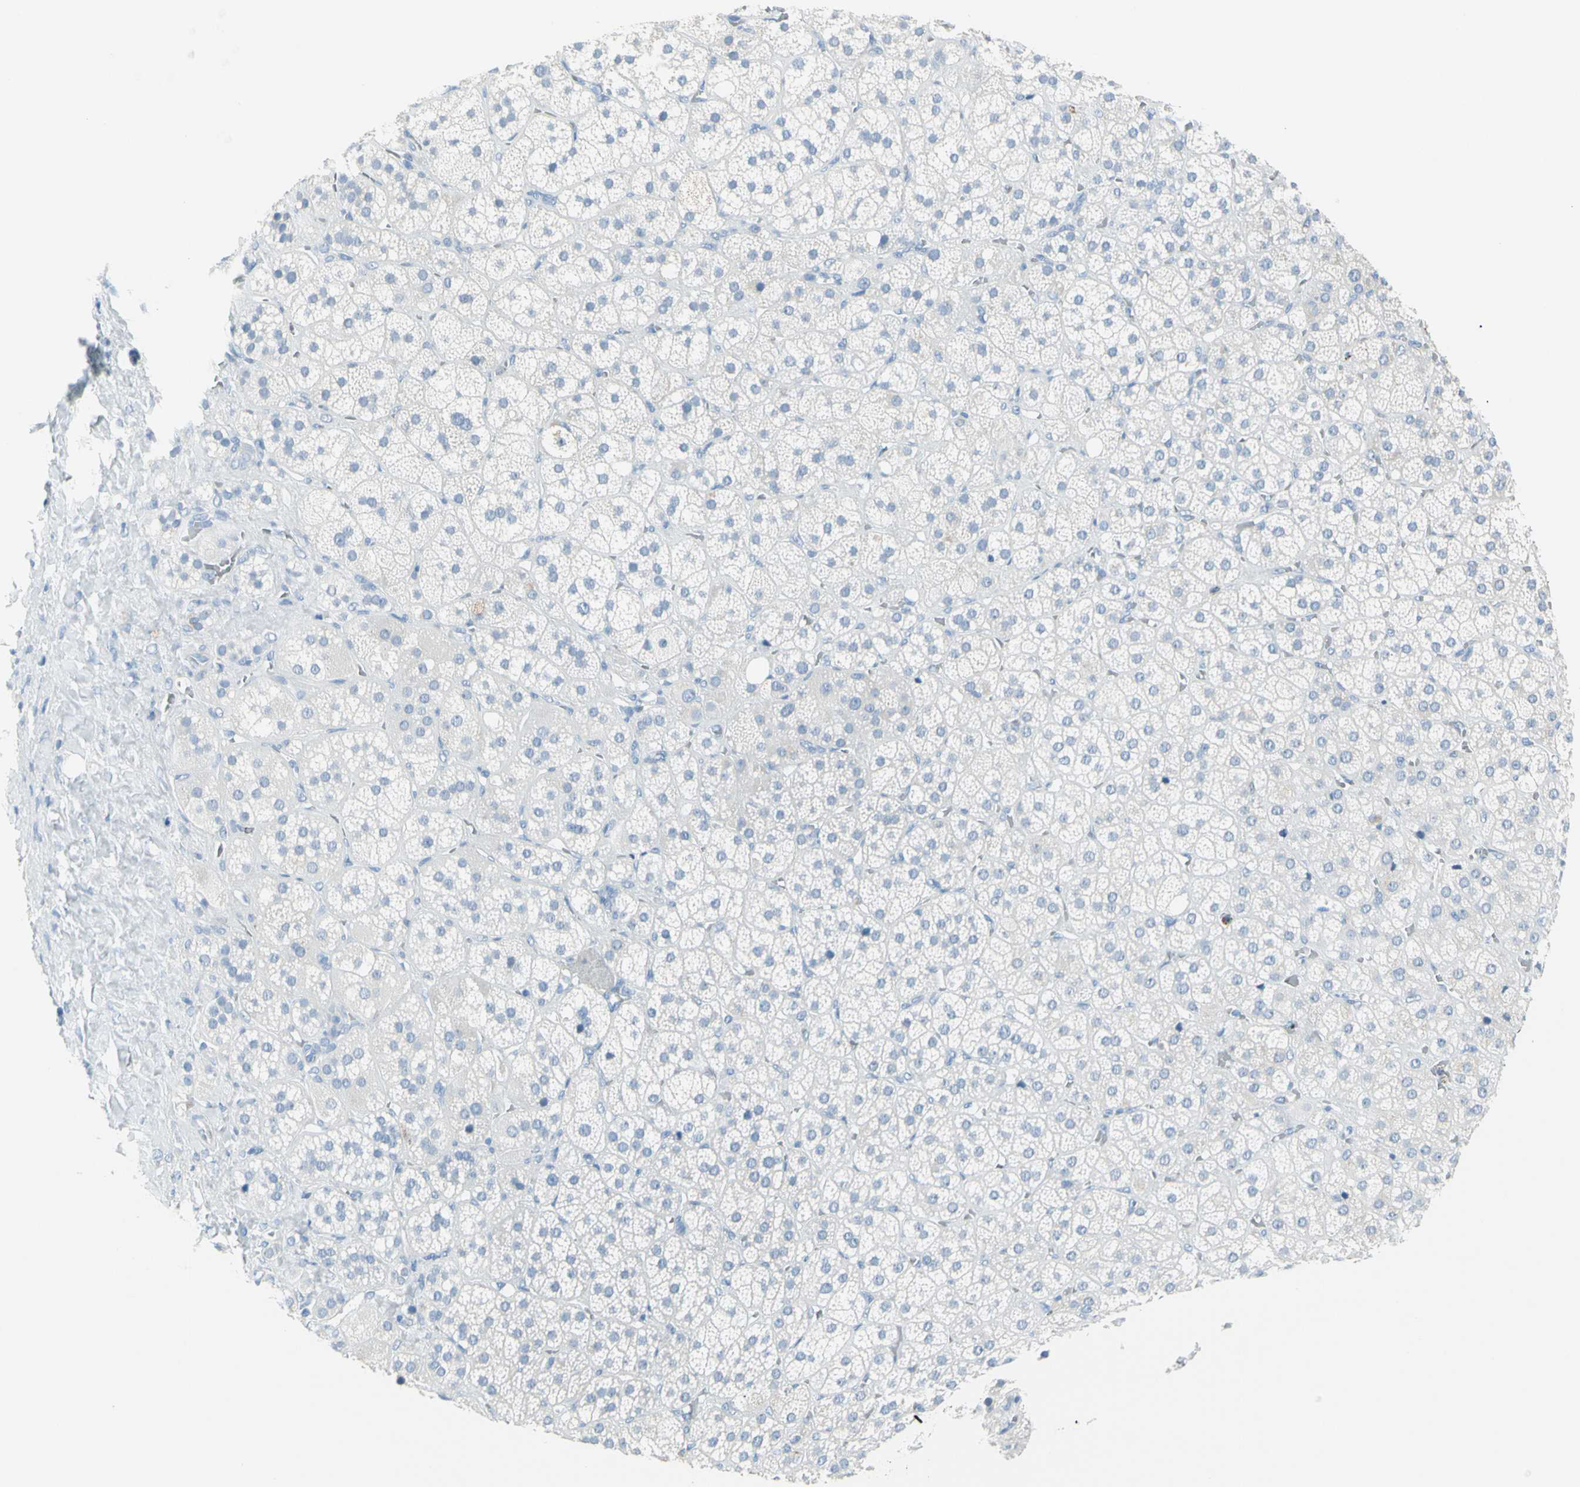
{"staining": {"intensity": "negative", "quantity": "none", "location": "none"}, "tissue": "adrenal gland", "cell_type": "Glandular cells", "image_type": "normal", "snomed": [{"axis": "morphology", "description": "Normal tissue, NOS"}, {"axis": "topography", "description": "Adrenal gland"}], "caption": "This is an IHC image of normal adrenal gland. There is no staining in glandular cells.", "gene": "CYSLTR1", "patient": {"sex": "female", "age": 71}}